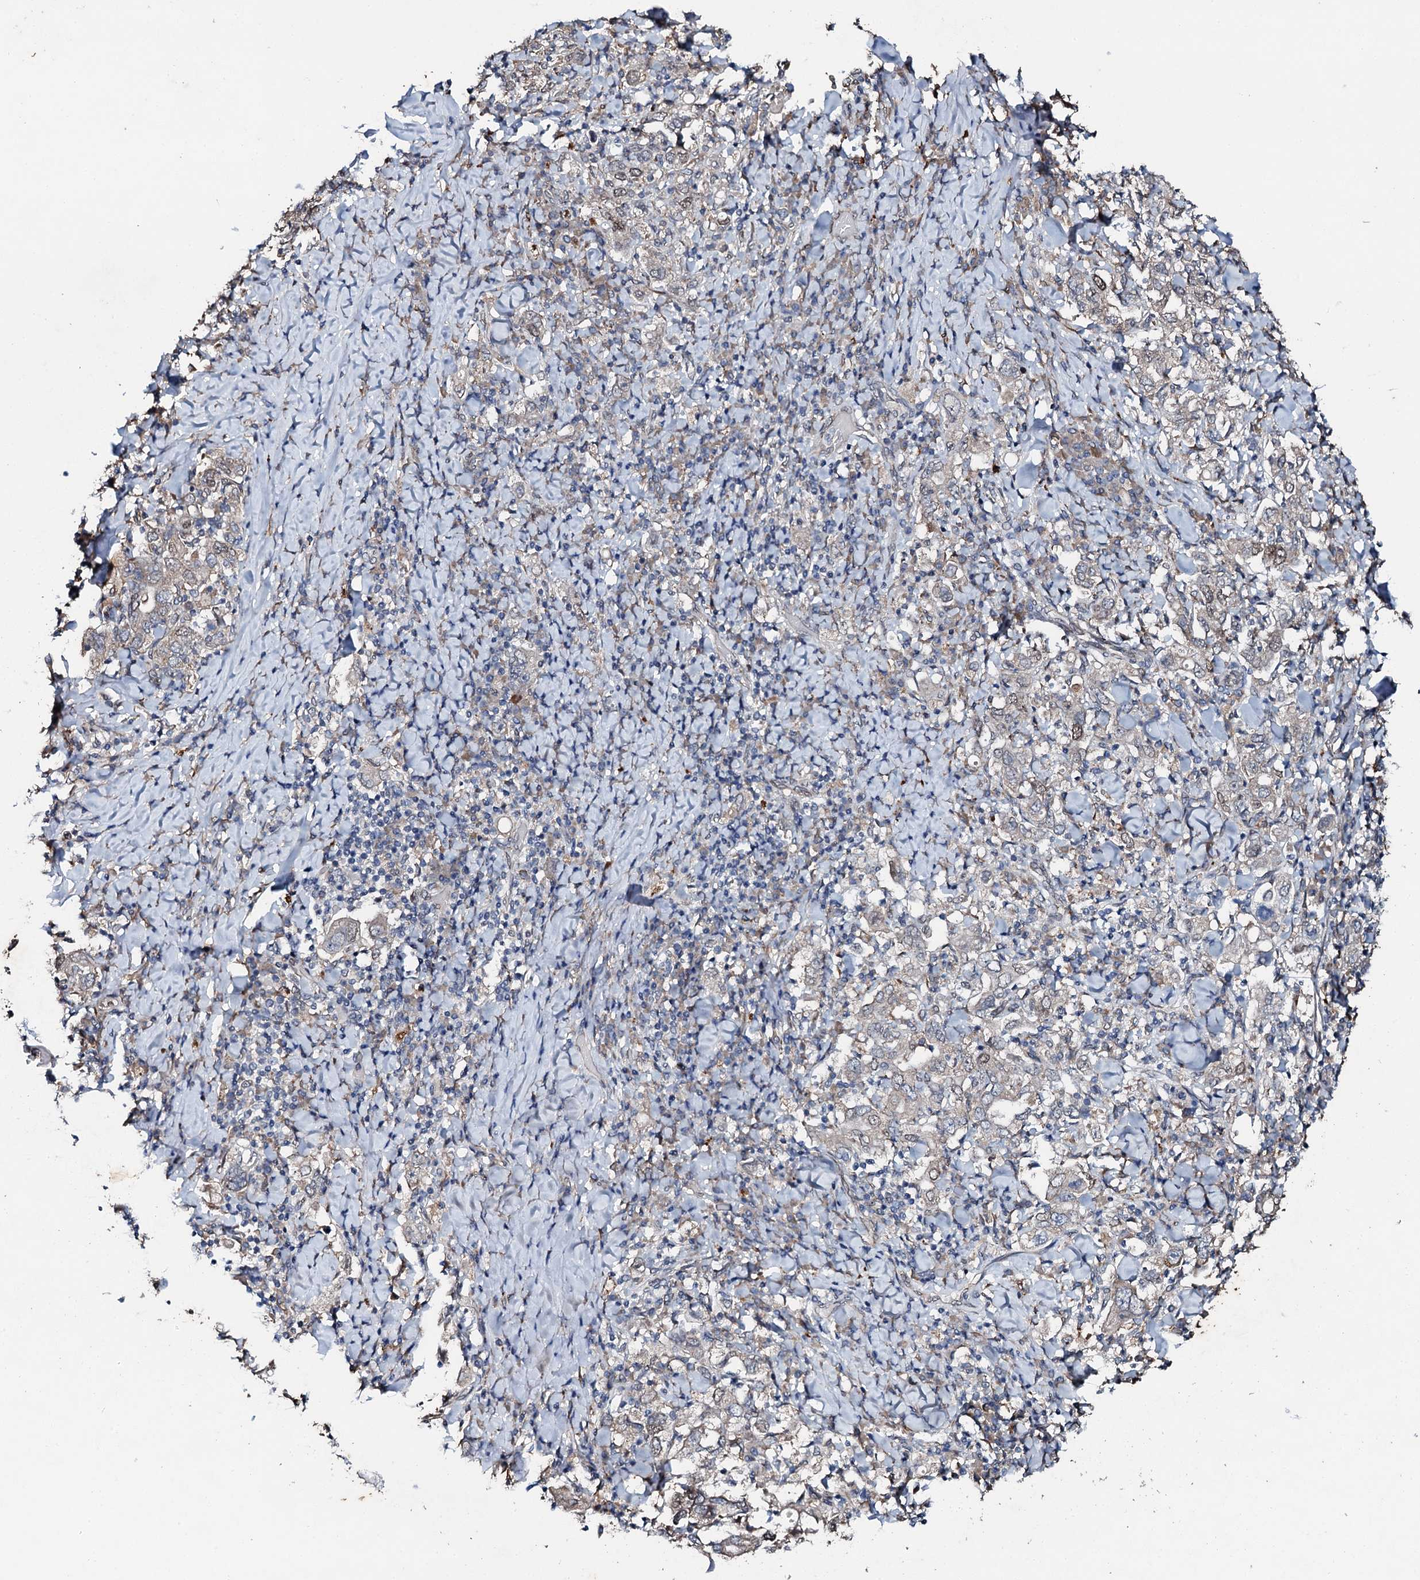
{"staining": {"intensity": "negative", "quantity": "none", "location": "none"}, "tissue": "stomach cancer", "cell_type": "Tumor cells", "image_type": "cancer", "snomed": [{"axis": "morphology", "description": "Adenocarcinoma, NOS"}, {"axis": "topography", "description": "Stomach, upper"}], "caption": "A high-resolution photomicrograph shows IHC staining of stomach cancer, which displays no significant staining in tumor cells.", "gene": "ADAMTS10", "patient": {"sex": "male", "age": 62}}